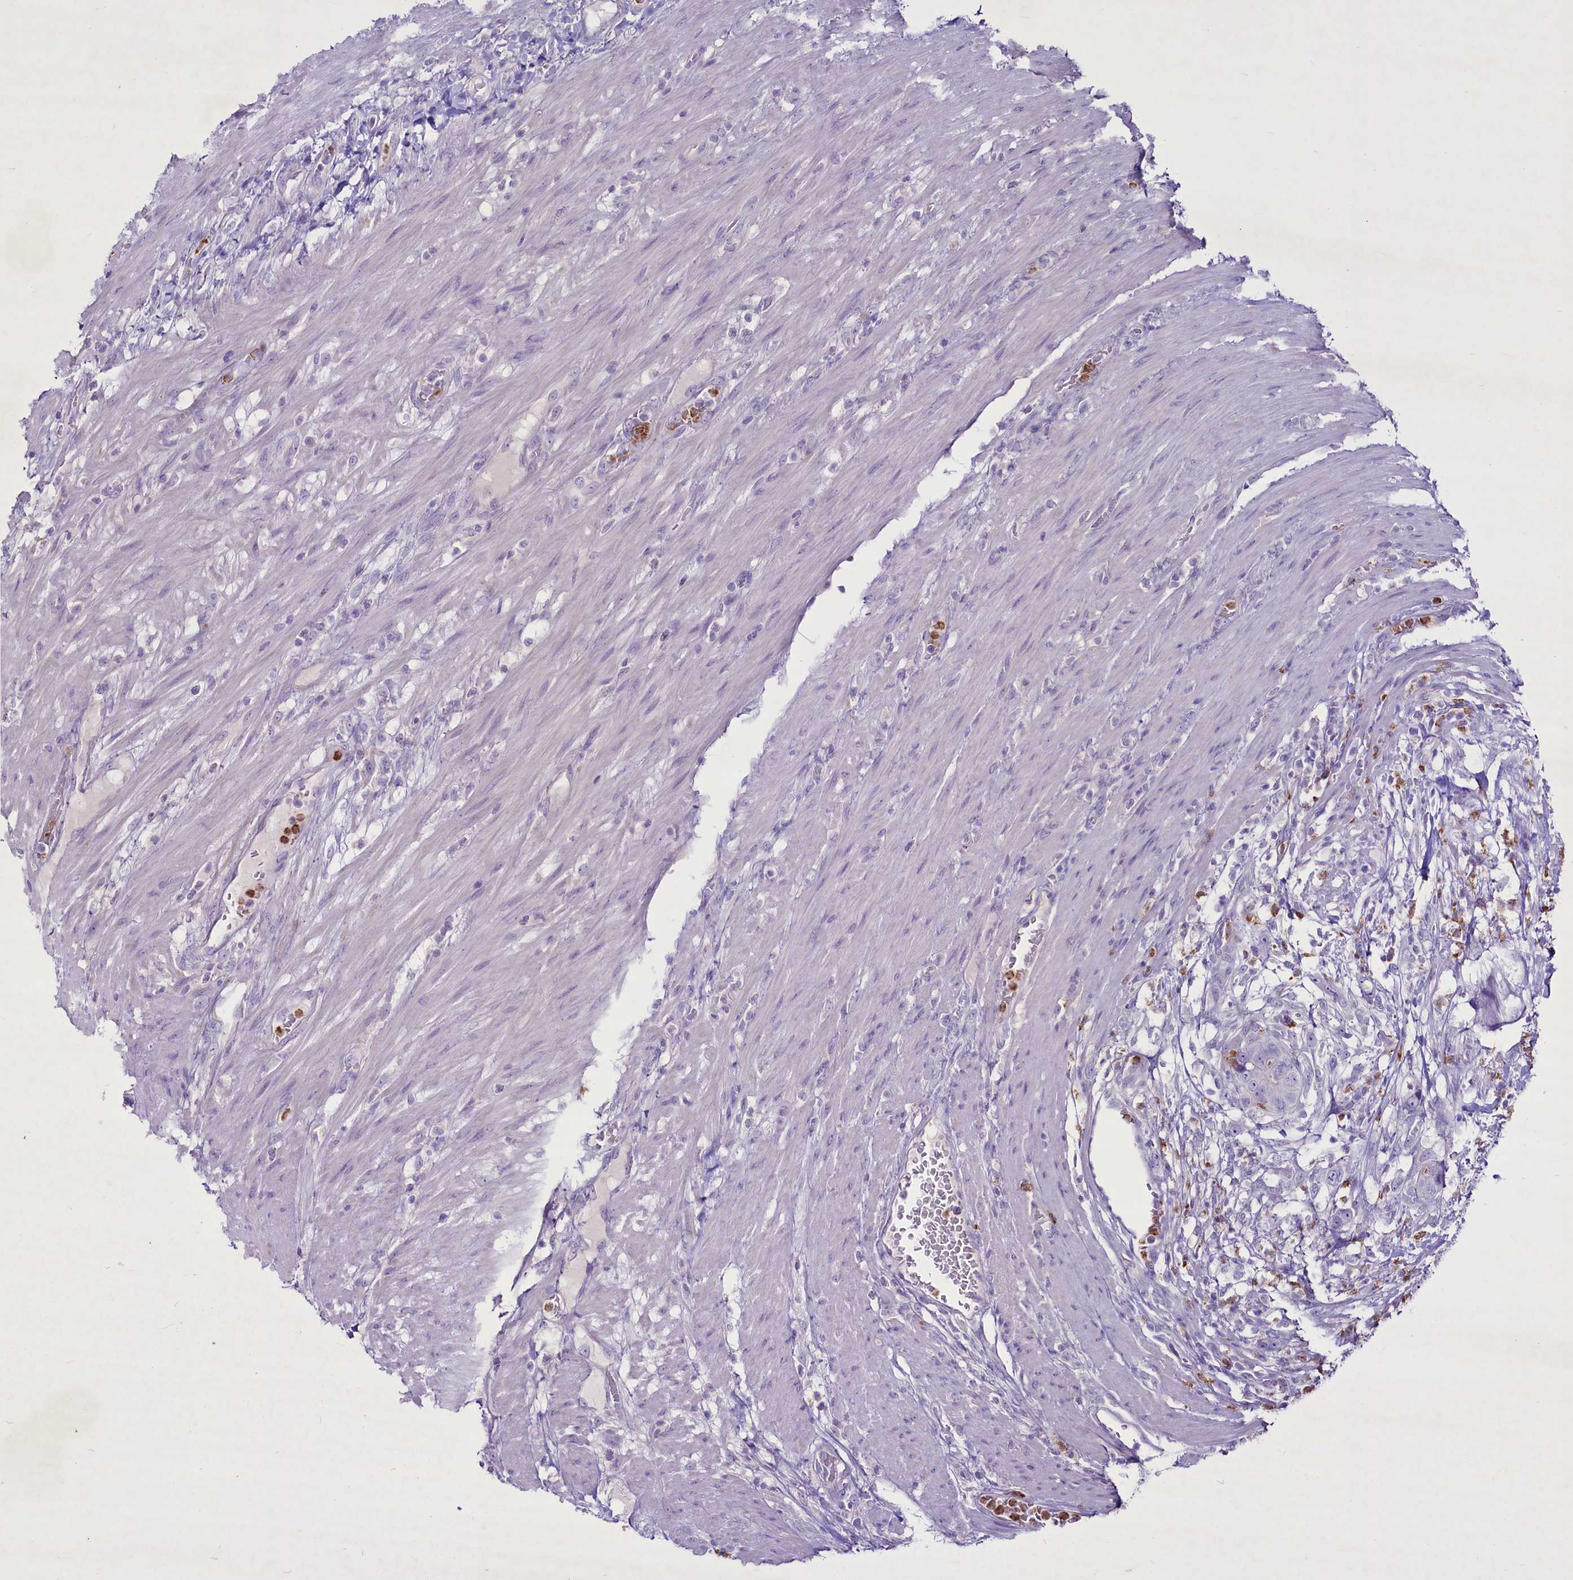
{"staining": {"intensity": "negative", "quantity": "none", "location": "none"}, "tissue": "colorectal cancer", "cell_type": "Tumor cells", "image_type": "cancer", "snomed": [{"axis": "morphology", "description": "Adenocarcinoma, NOS"}, {"axis": "topography", "description": "Colon"}], "caption": "IHC image of adenocarcinoma (colorectal) stained for a protein (brown), which demonstrates no positivity in tumor cells.", "gene": "FAM209B", "patient": {"sex": "male", "age": 84}}